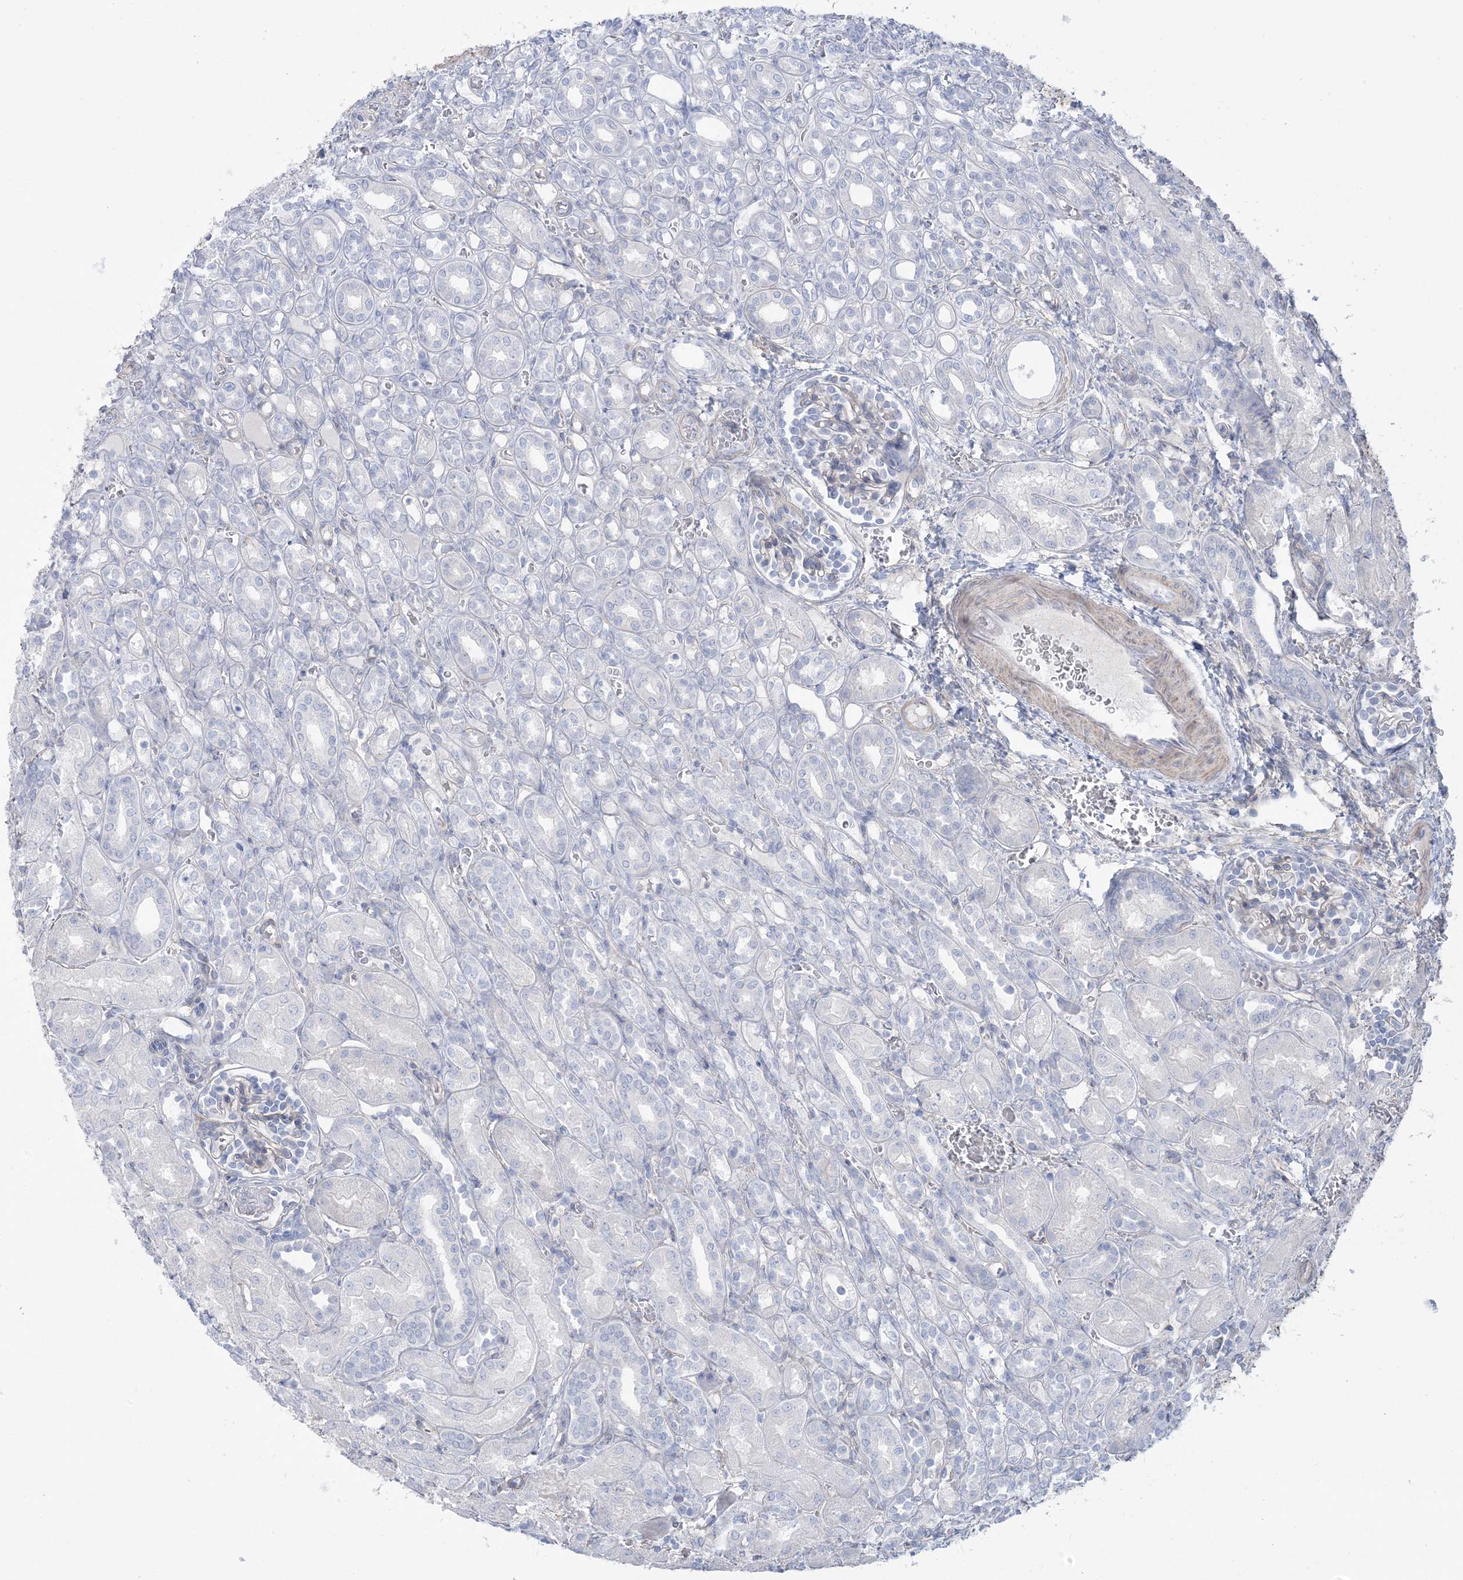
{"staining": {"intensity": "weak", "quantity": "<25%", "location": "cytoplasmic/membranous"}, "tissue": "kidney", "cell_type": "Cells in glomeruli", "image_type": "normal", "snomed": [{"axis": "morphology", "description": "Normal tissue, NOS"}, {"axis": "morphology", "description": "Neoplasm, malignant, NOS"}, {"axis": "topography", "description": "Kidney"}], "caption": "Immunohistochemistry (IHC) of benign kidney reveals no staining in cells in glomeruli. (DAB immunohistochemistry with hematoxylin counter stain).", "gene": "AGXT", "patient": {"sex": "female", "age": 1}}